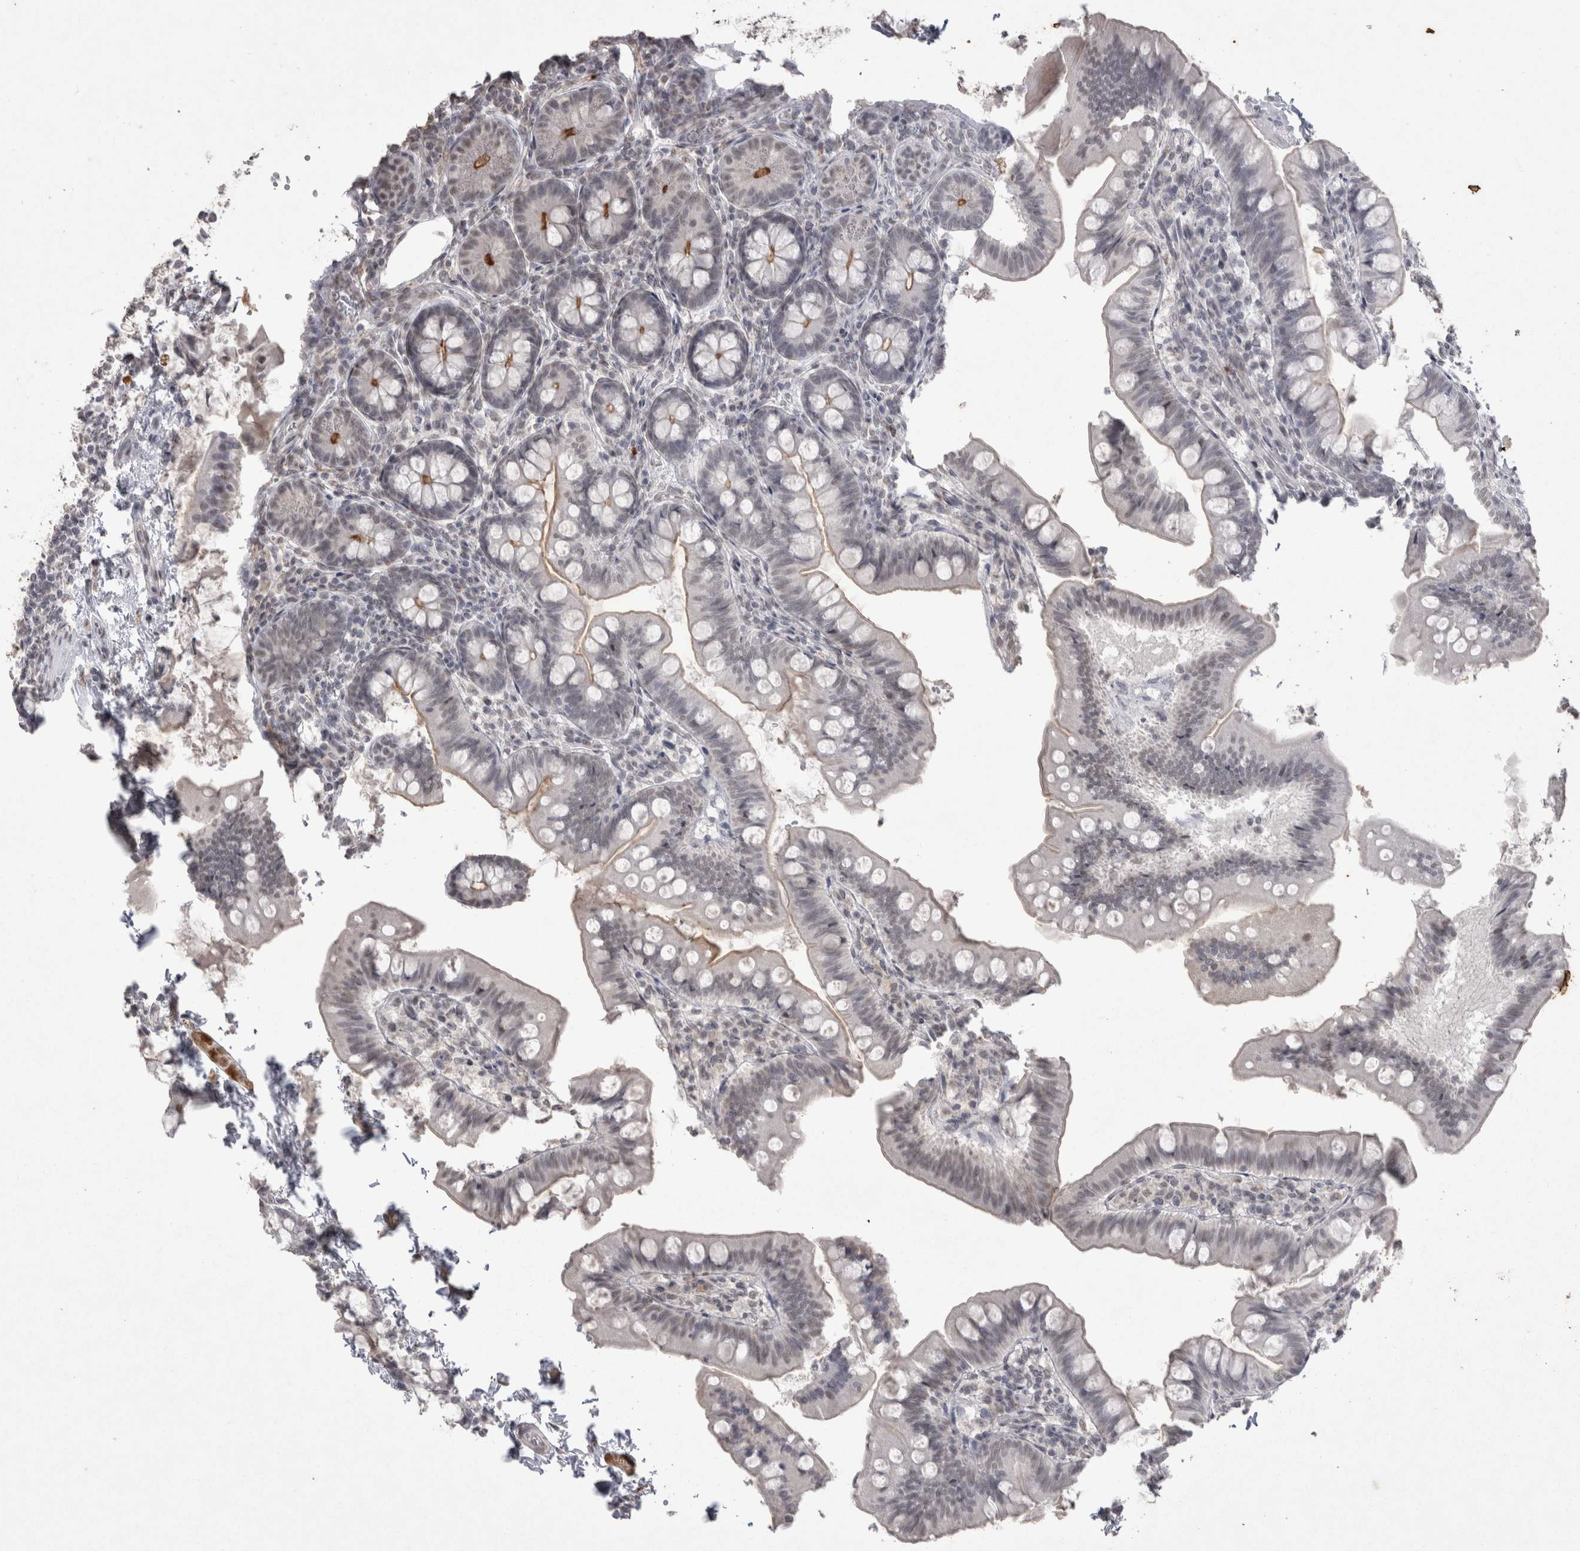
{"staining": {"intensity": "moderate", "quantity": "25%-75%", "location": "cytoplasmic/membranous"}, "tissue": "small intestine", "cell_type": "Glandular cells", "image_type": "normal", "snomed": [{"axis": "morphology", "description": "Normal tissue, NOS"}, {"axis": "topography", "description": "Small intestine"}], "caption": "A medium amount of moderate cytoplasmic/membranous staining is present in approximately 25%-75% of glandular cells in normal small intestine. (brown staining indicates protein expression, while blue staining denotes nuclei).", "gene": "DDX4", "patient": {"sex": "male", "age": 7}}